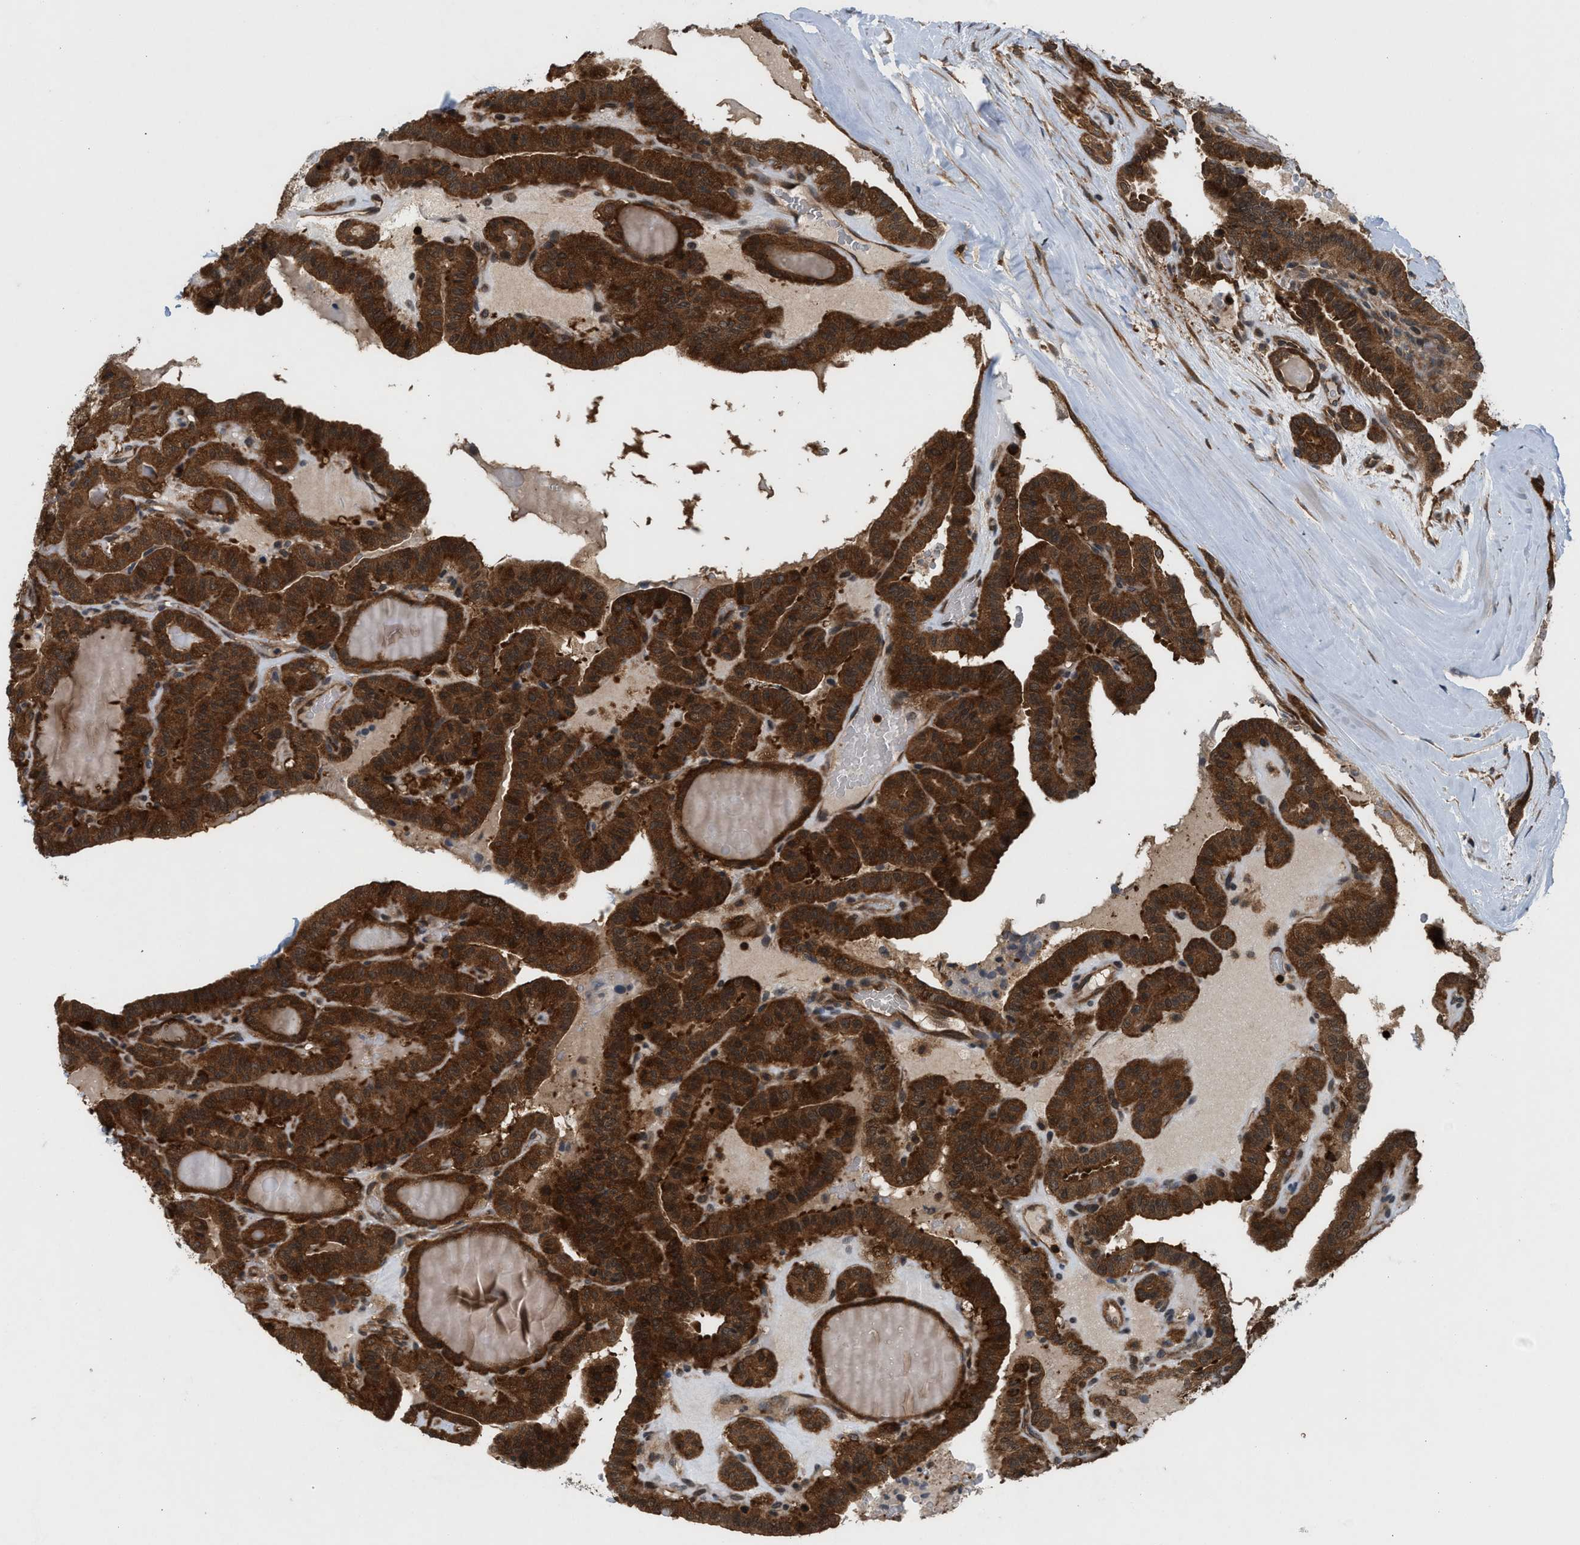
{"staining": {"intensity": "strong", "quantity": ">75%", "location": "cytoplasmic/membranous"}, "tissue": "thyroid cancer", "cell_type": "Tumor cells", "image_type": "cancer", "snomed": [{"axis": "morphology", "description": "Papillary adenocarcinoma, NOS"}, {"axis": "topography", "description": "Thyroid gland"}], "caption": "This photomicrograph shows immunohistochemistry staining of papillary adenocarcinoma (thyroid), with high strong cytoplasmic/membranous expression in about >75% of tumor cells.", "gene": "OXSR1", "patient": {"sex": "male", "age": 77}}